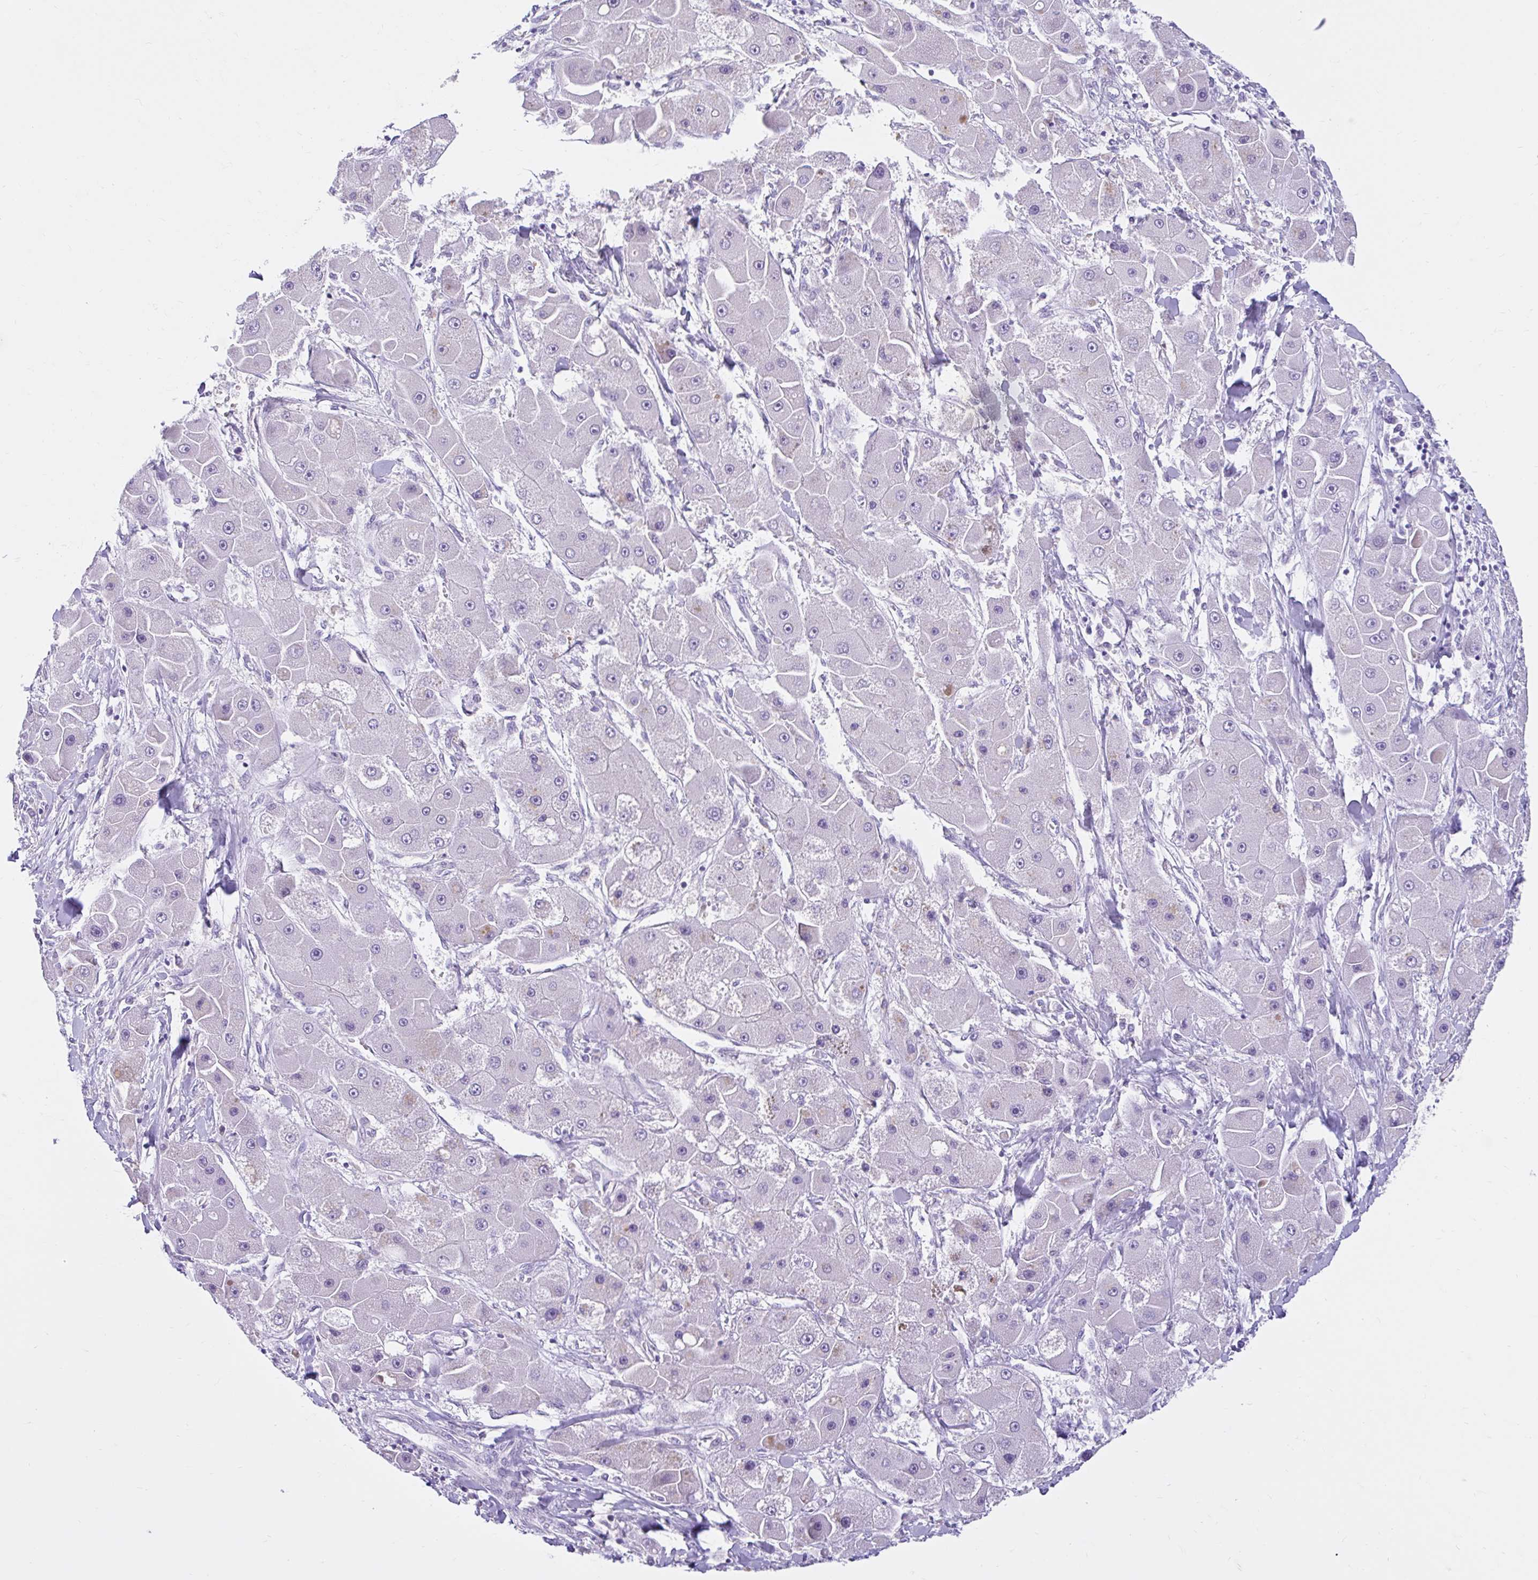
{"staining": {"intensity": "negative", "quantity": "none", "location": "none"}, "tissue": "liver cancer", "cell_type": "Tumor cells", "image_type": "cancer", "snomed": [{"axis": "morphology", "description": "Carcinoma, Hepatocellular, NOS"}, {"axis": "topography", "description": "Liver"}], "caption": "Hepatocellular carcinoma (liver) was stained to show a protein in brown. There is no significant staining in tumor cells.", "gene": "NHLH2", "patient": {"sex": "male", "age": 24}}